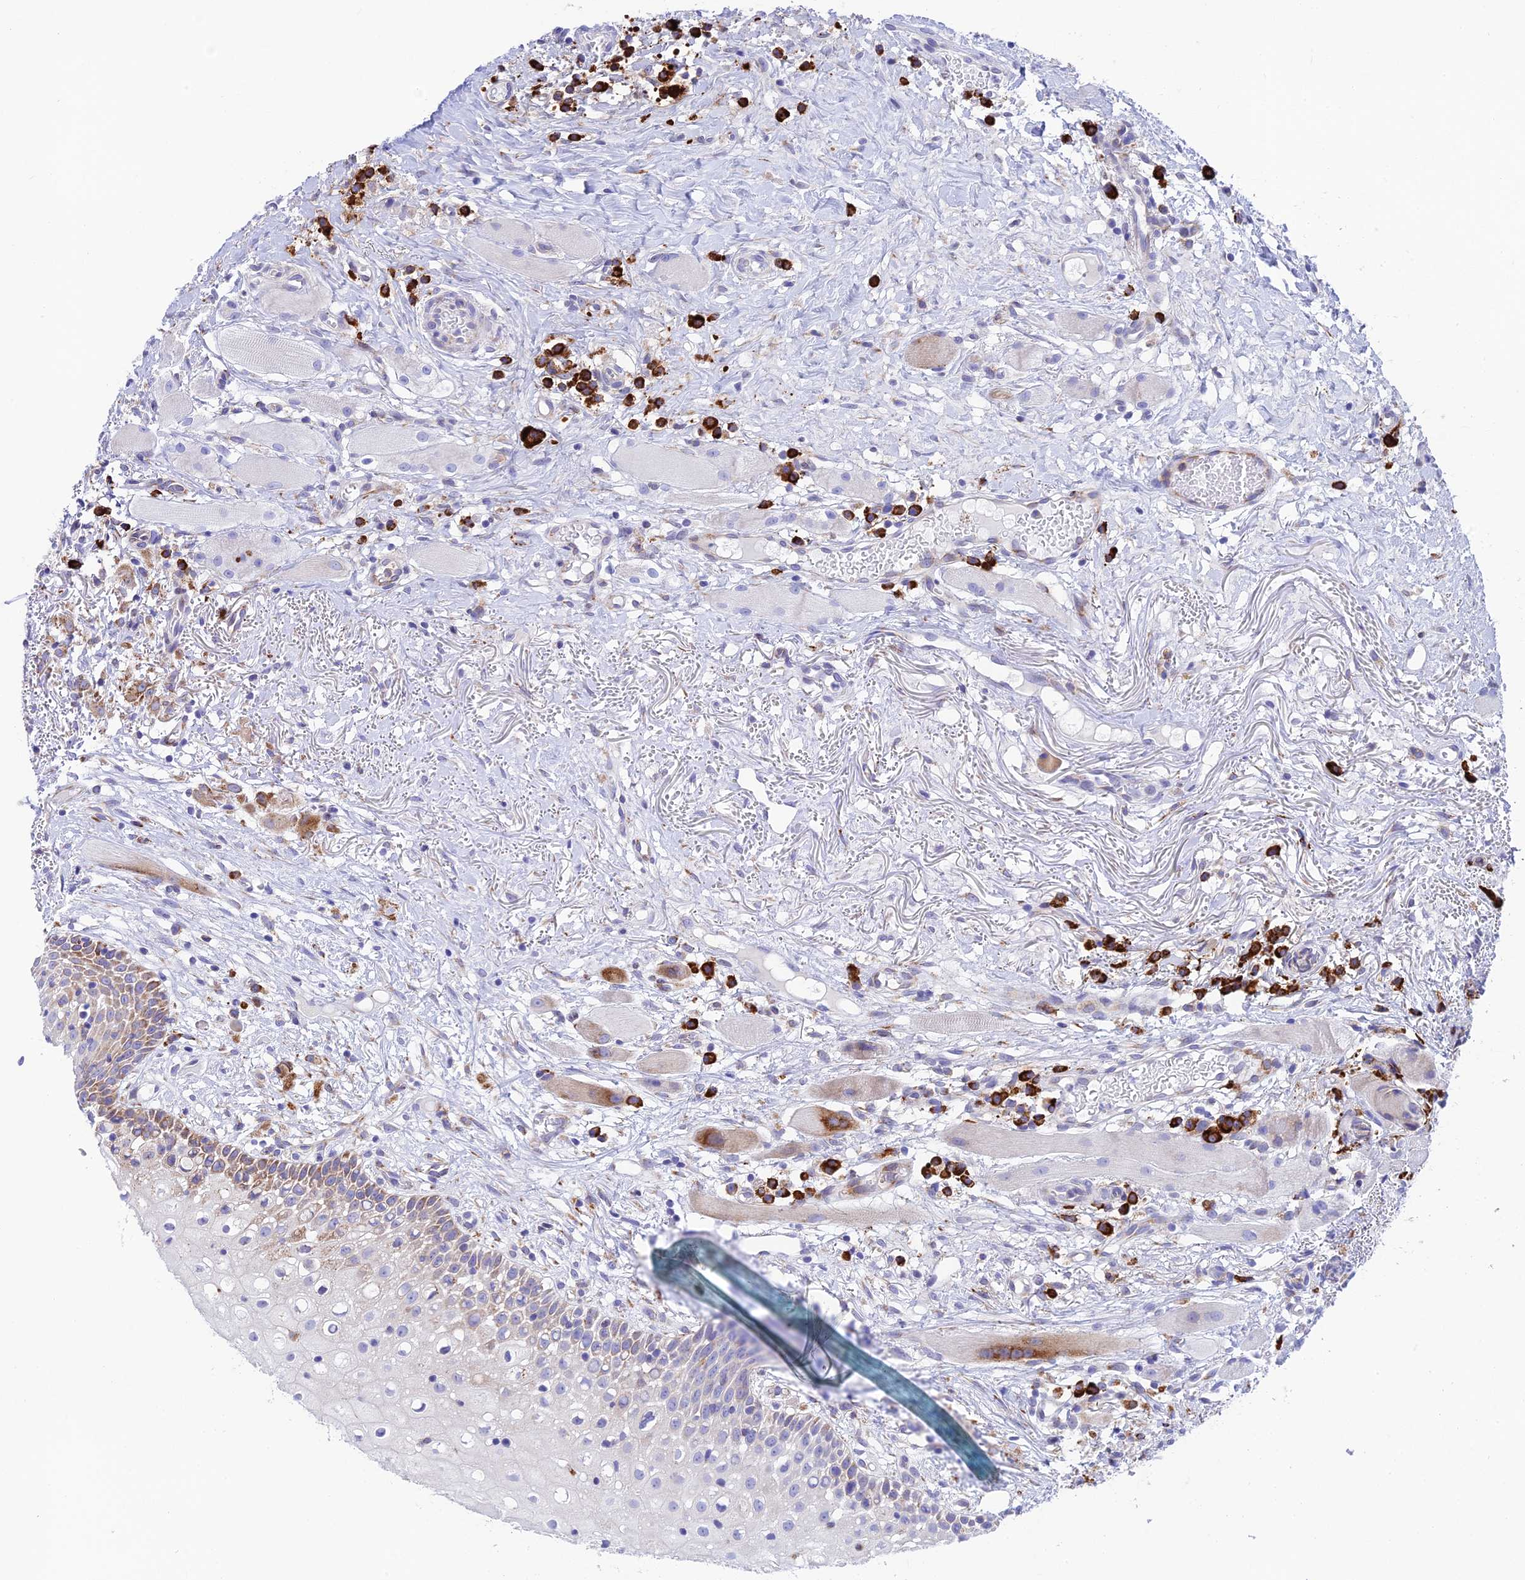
{"staining": {"intensity": "weak", "quantity": "25%-75%", "location": "cytoplasmic/membranous"}, "tissue": "oral mucosa", "cell_type": "Squamous epithelial cells", "image_type": "normal", "snomed": [{"axis": "morphology", "description": "Normal tissue, NOS"}, {"axis": "topography", "description": "Oral tissue"}], "caption": "Immunohistochemistry (IHC) (DAB) staining of benign human oral mucosa demonstrates weak cytoplasmic/membranous protein staining in approximately 25%-75% of squamous epithelial cells.", "gene": "TUBGCP6", "patient": {"sex": "female", "age": 69}}